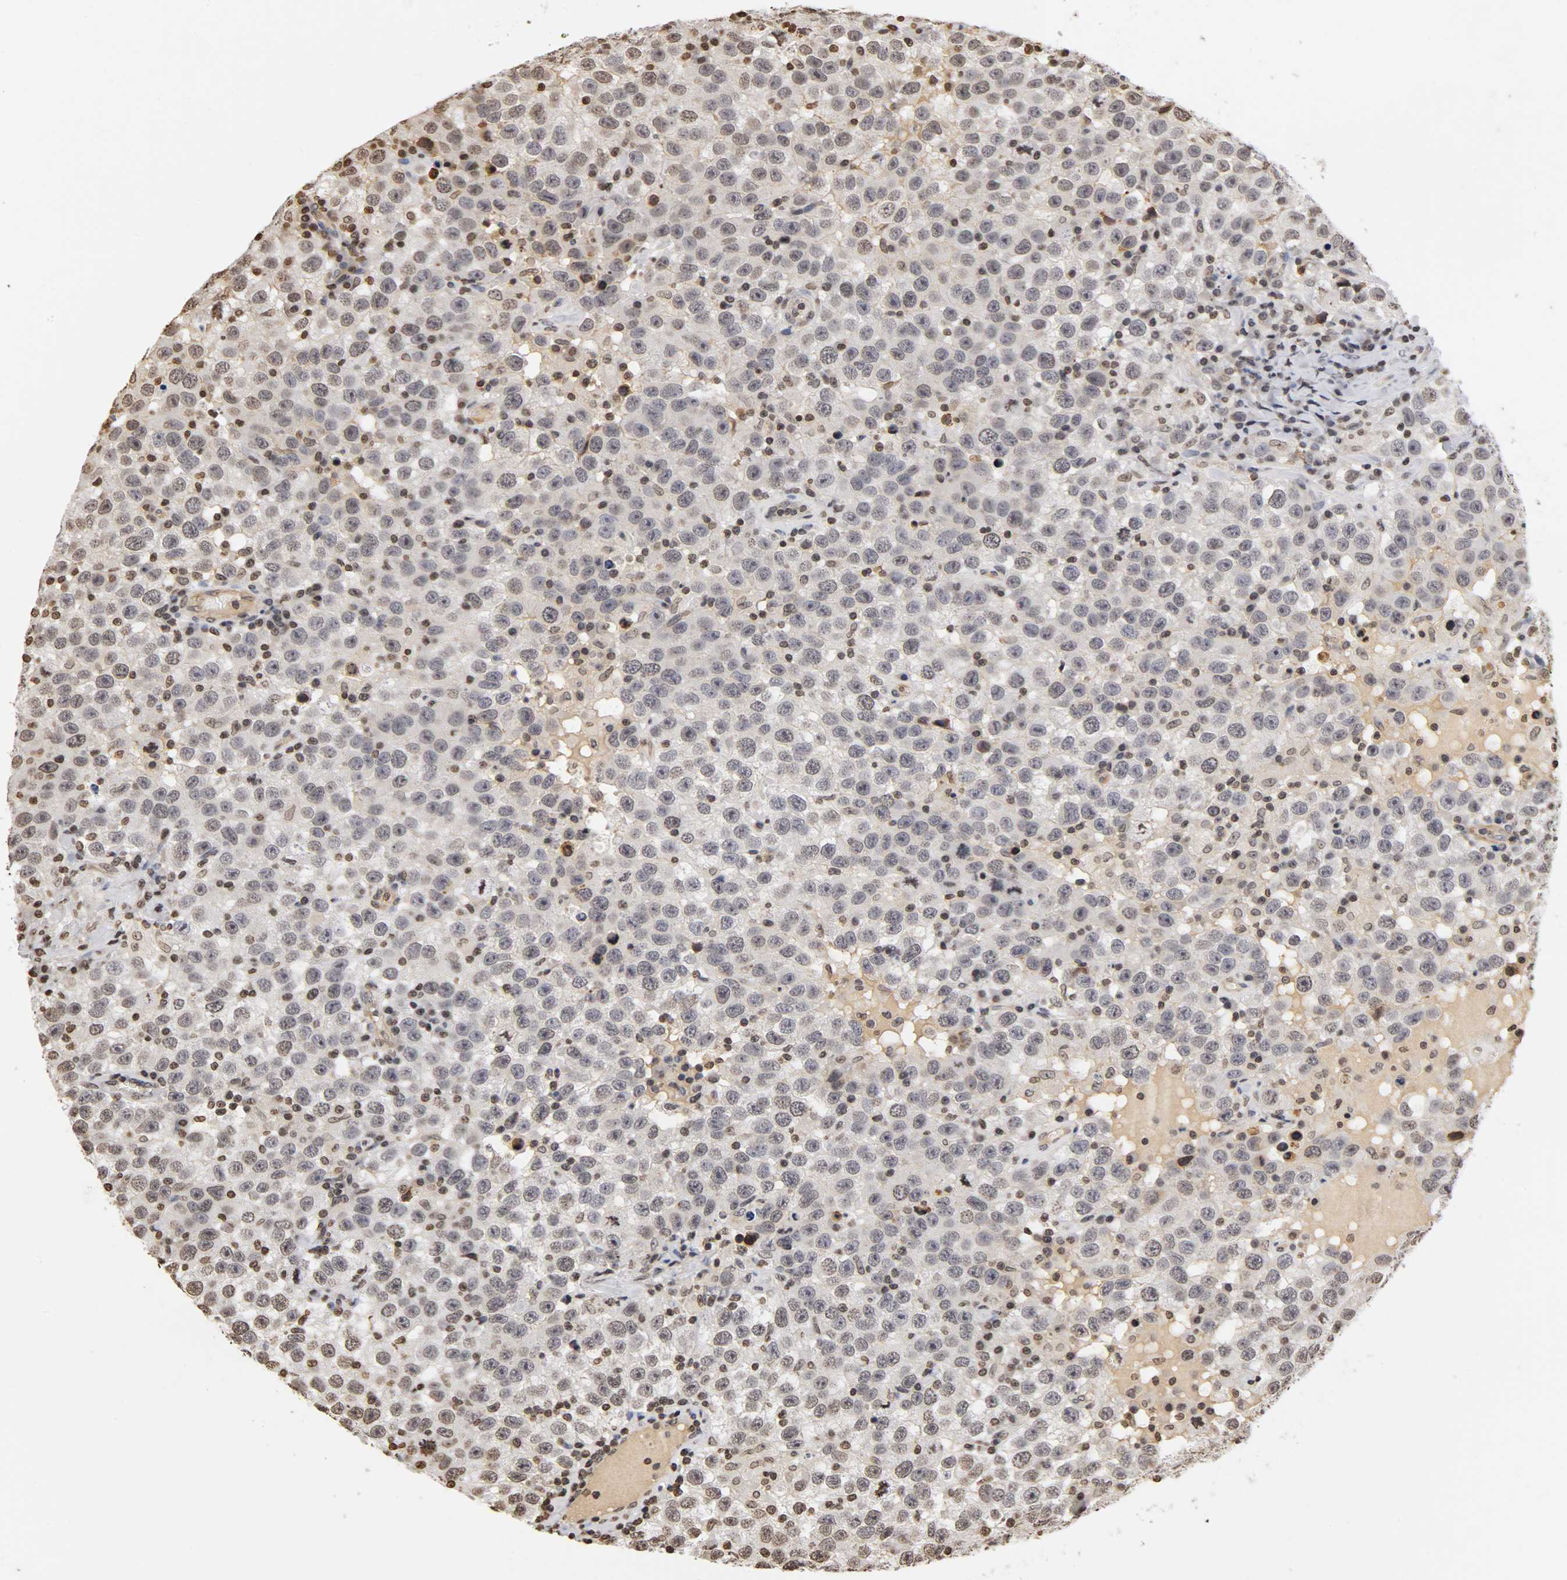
{"staining": {"intensity": "weak", "quantity": "<25%", "location": "nuclear"}, "tissue": "testis cancer", "cell_type": "Tumor cells", "image_type": "cancer", "snomed": [{"axis": "morphology", "description": "Seminoma, NOS"}, {"axis": "topography", "description": "Testis"}], "caption": "Human testis cancer stained for a protein using immunohistochemistry (IHC) exhibits no positivity in tumor cells.", "gene": "ERCC2", "patient": {"sex": "male", "age": 41}}